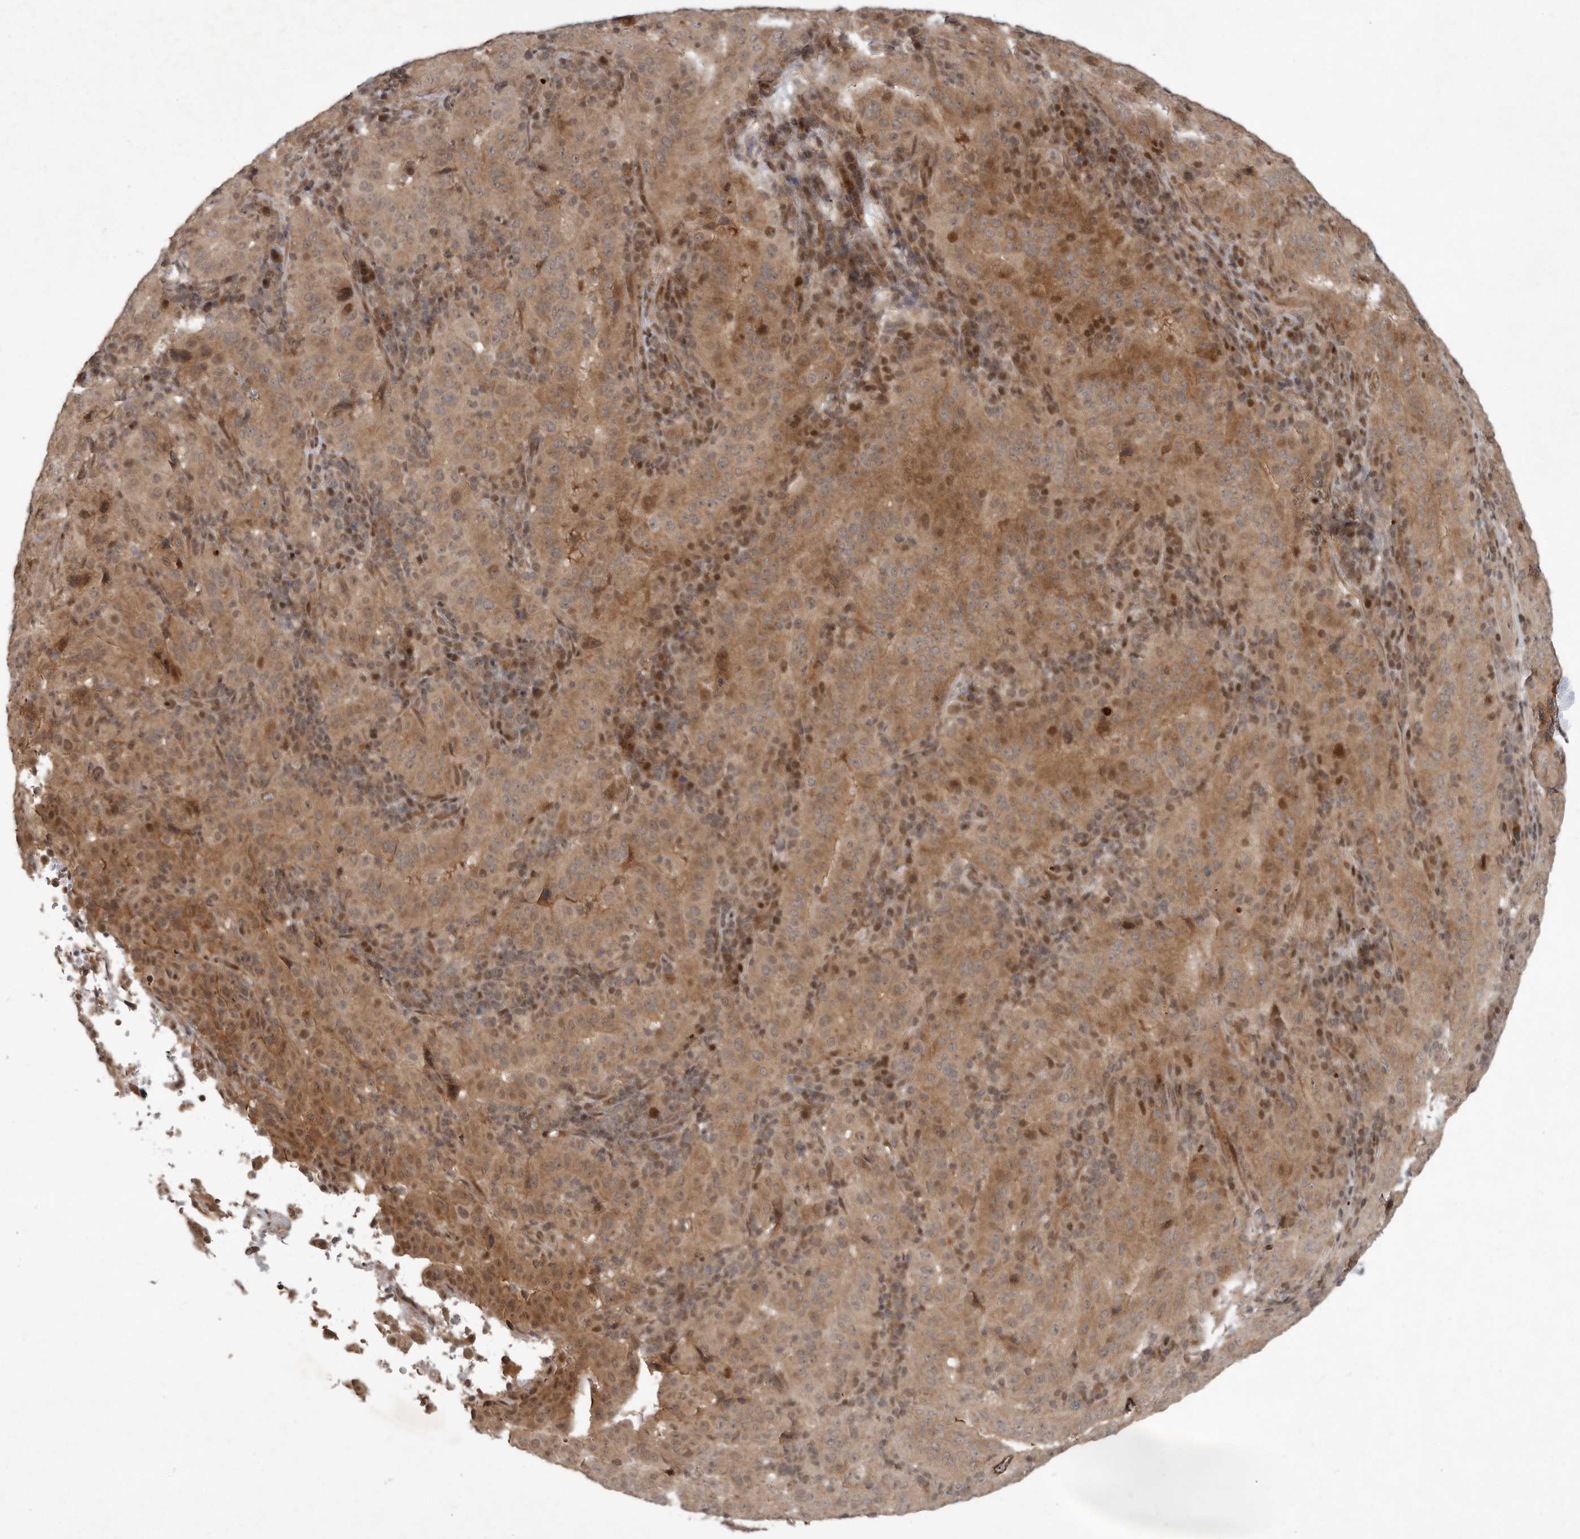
{"staining": {"intensity": "moderate", "quantity": ">75%", "location": "cytoplasmic/membranous,nuclear"}, "tissue": "pancreatic cancer", "cell_type": "Tumor cells", "image_type": "cancer", "snomed": [{"axis": "morphology", "description": "Adenocarcinoma, NOS"}, {"axis": "topography", "description": "Pancreas"}], "caption": "This histopathology image shows immunohistochemistry (IHC) staining of human pancreatic adenocarcinoma, with medium moderate cytoplasmic/membranous and nuclear positivity in approximately >75% of tumor cells.", "gene": "RABIF", "patient": {"sex": "male", "age": 63}}